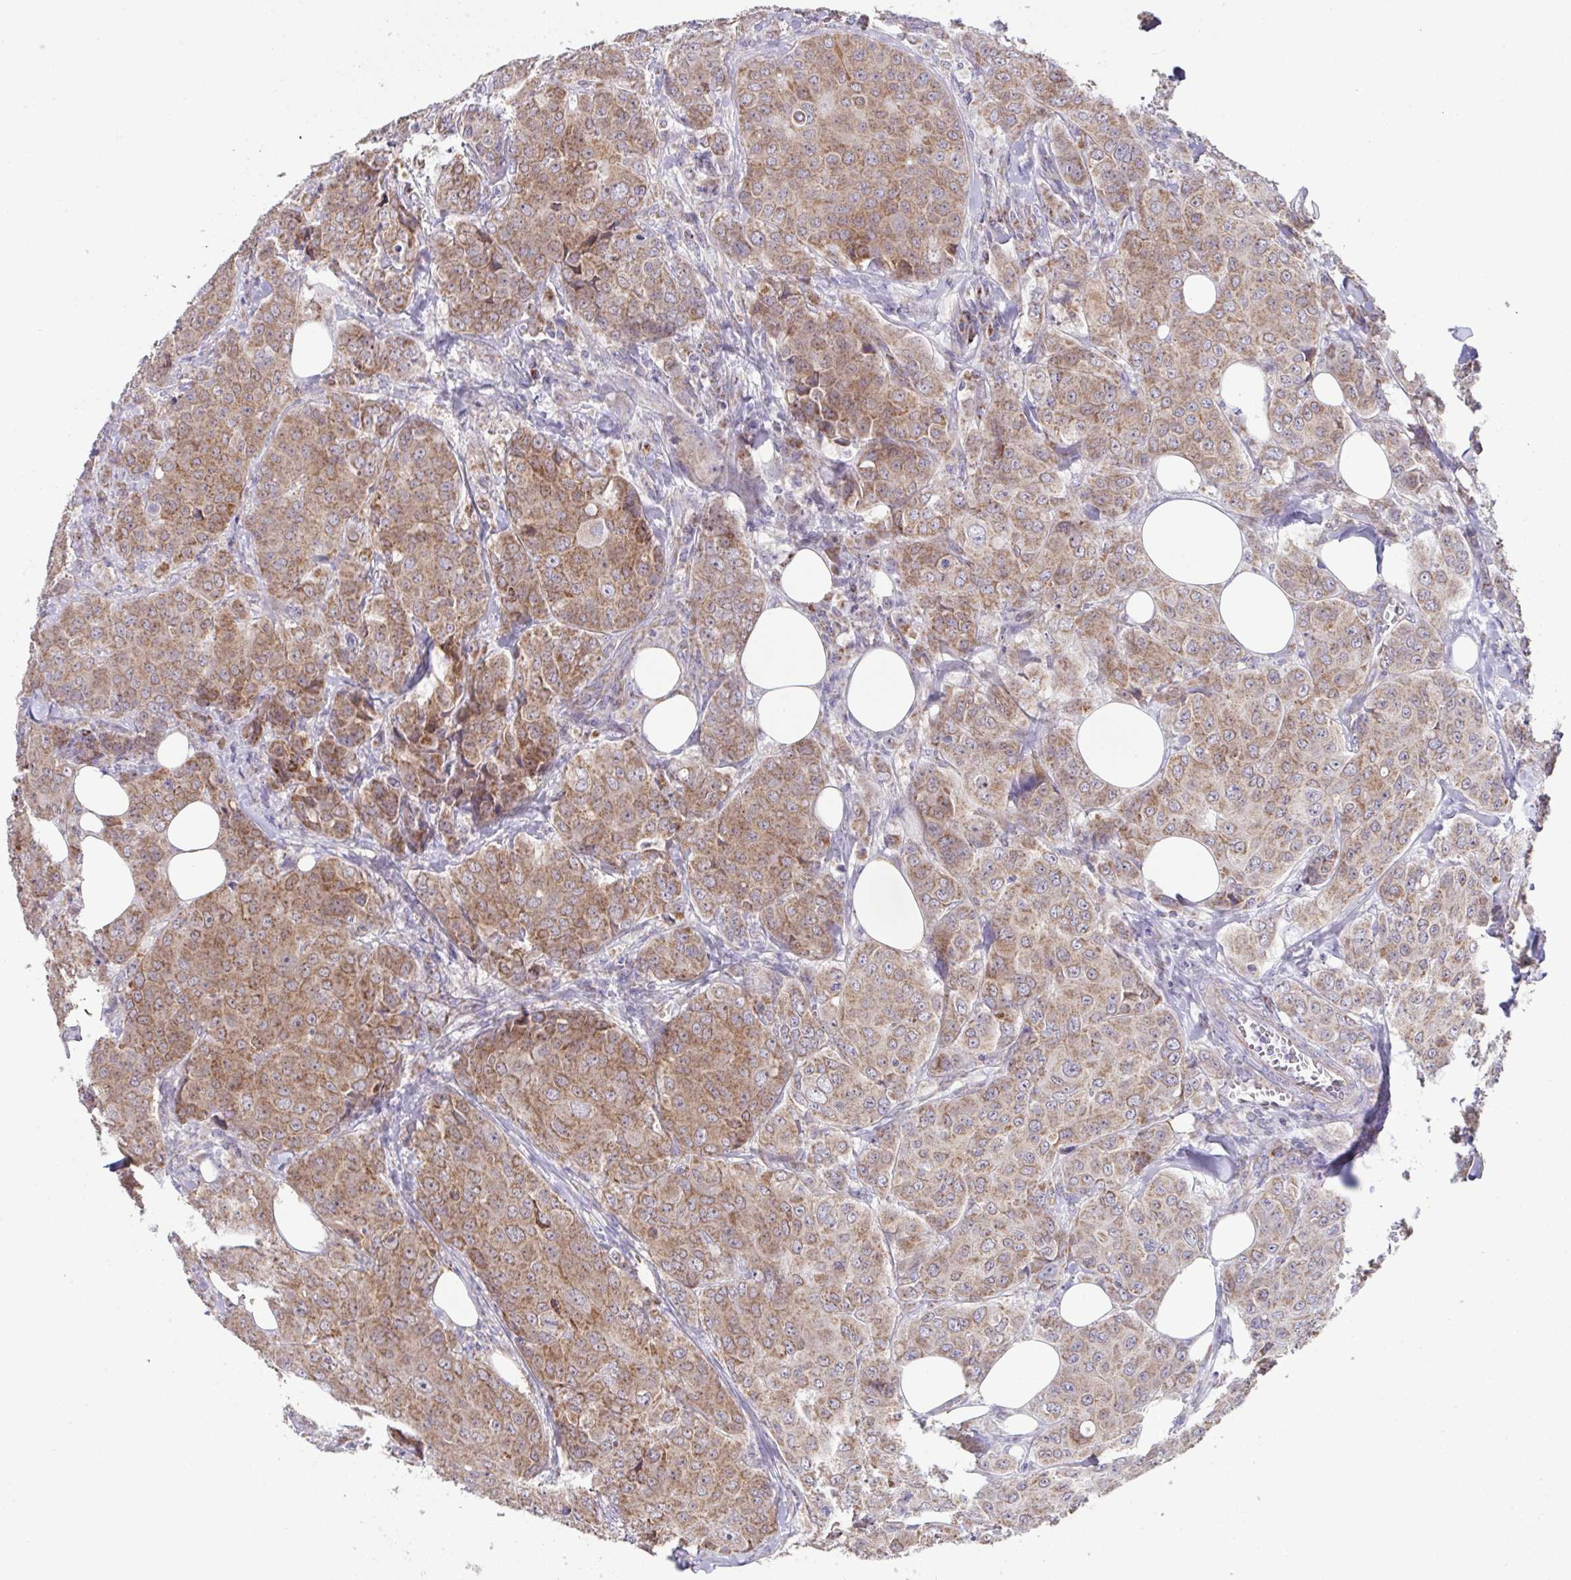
{"staining": {"intensity": "moderate", "quantity": ">75%", "location": "cytoplasmic/membranous"}, "tissue": "breast cancer", "cell_type": "Tumor cells", "image_type": "cancer", "snomed": [{"axis": "morphology", "description": "Duct carcinoma"}, {"axis": "topography", "description": "Breast"}], "caption": "Breast cancer (infiltrating ductal carcinoma) stained with a protein marker displays moderate staining in tumor cells.", "gene": "DOK7", "patient": {"sex": "female", "age": 43}}